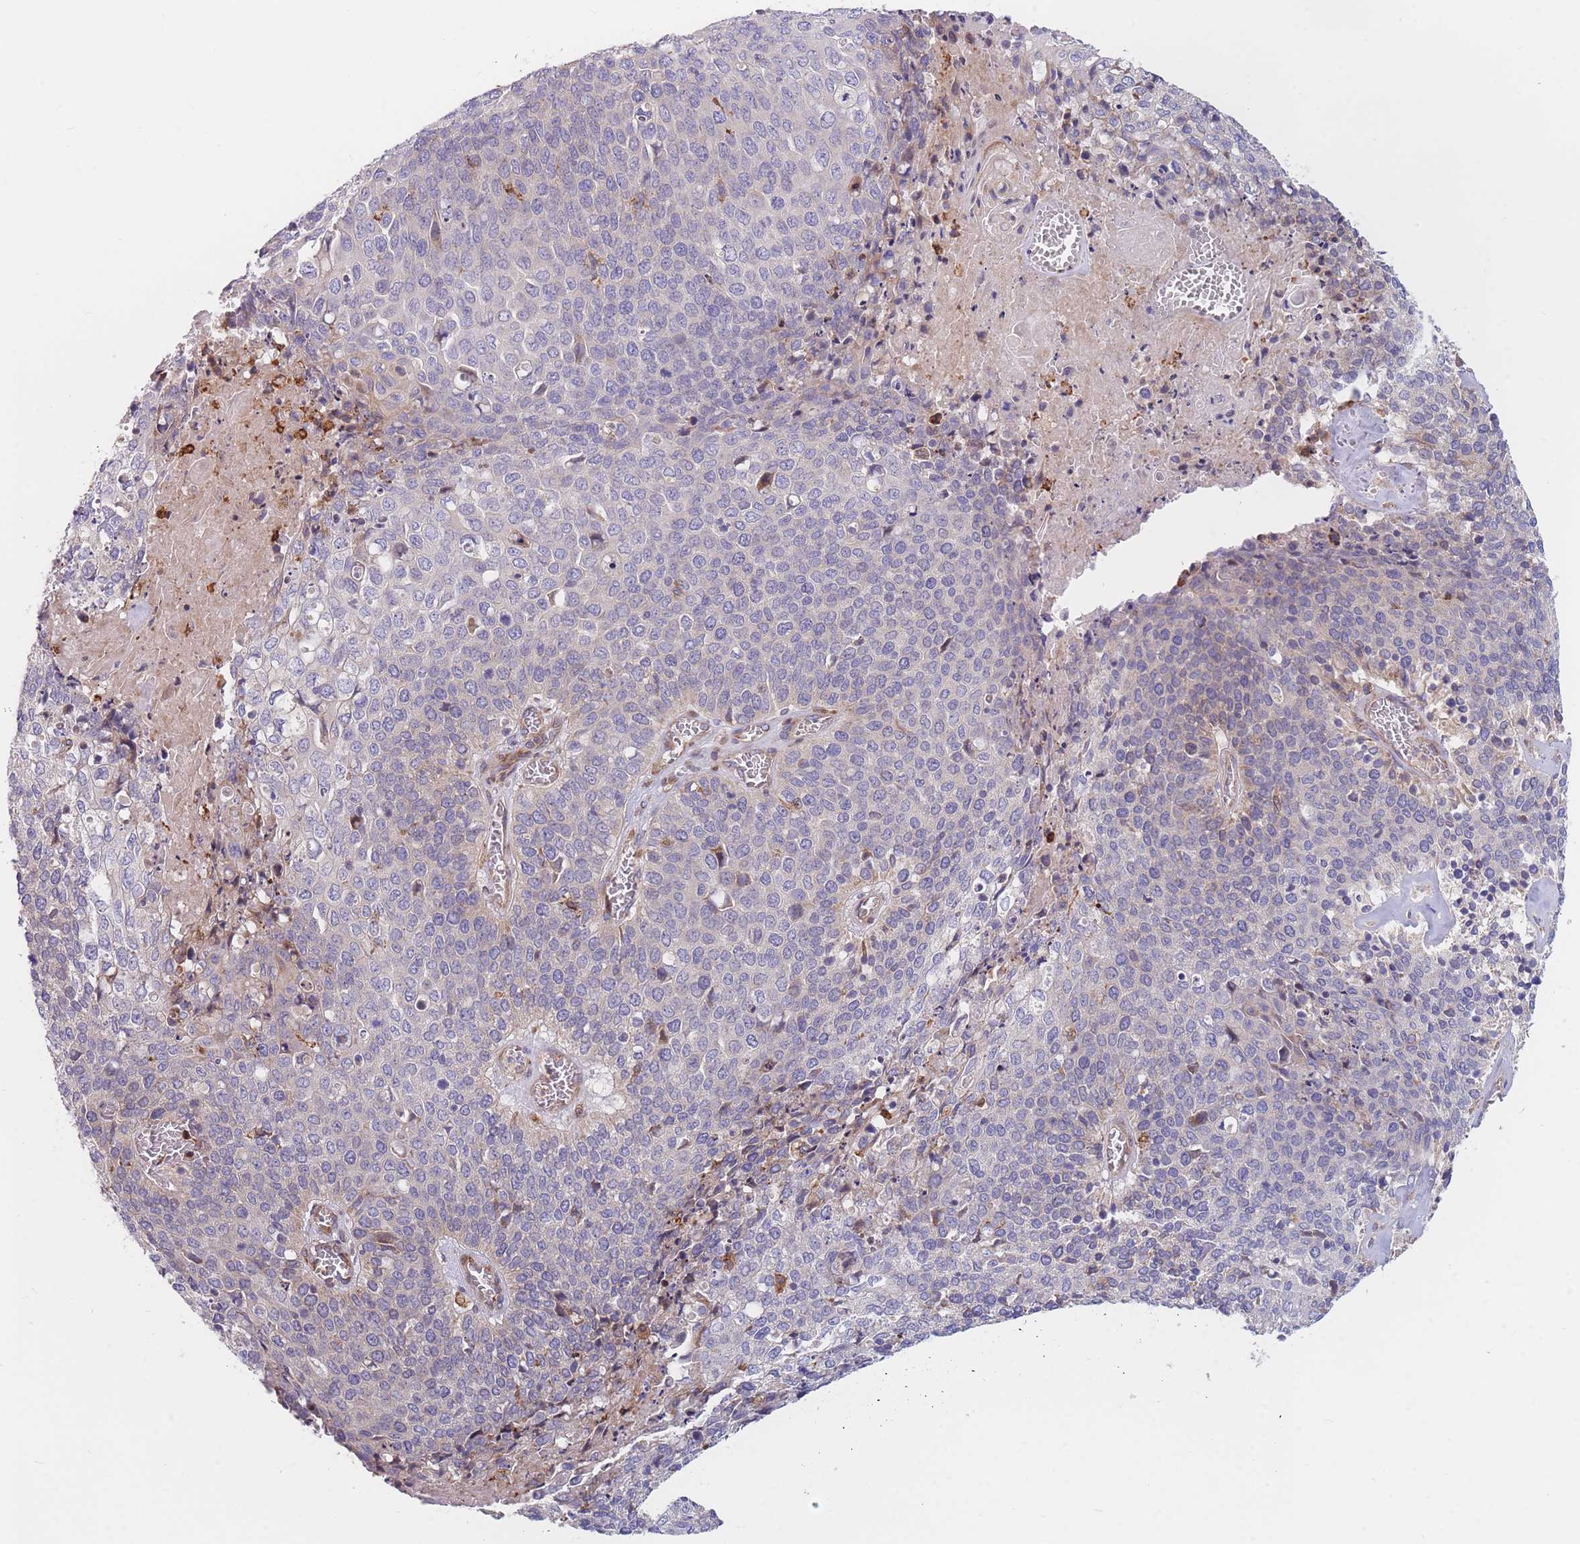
{"staining": {"intensity": "negative", "quantity": "none", "location": "none"}, "tissue": "cervical cancer", "cell_type": "Tumor cells", "image_type": "cancer", "snomed": [{"axis": "morphology", "description": "Squamous cell carcinoma, NOS"}, {"axis": "topography", "description": "Cervix"}], "caption": "The image demonstrates no significant expression in tumor cells of squamous cell carcinoma (cervical).", "gene": "TMEM131L", "patient": {"sex": "female", "age": 39}}